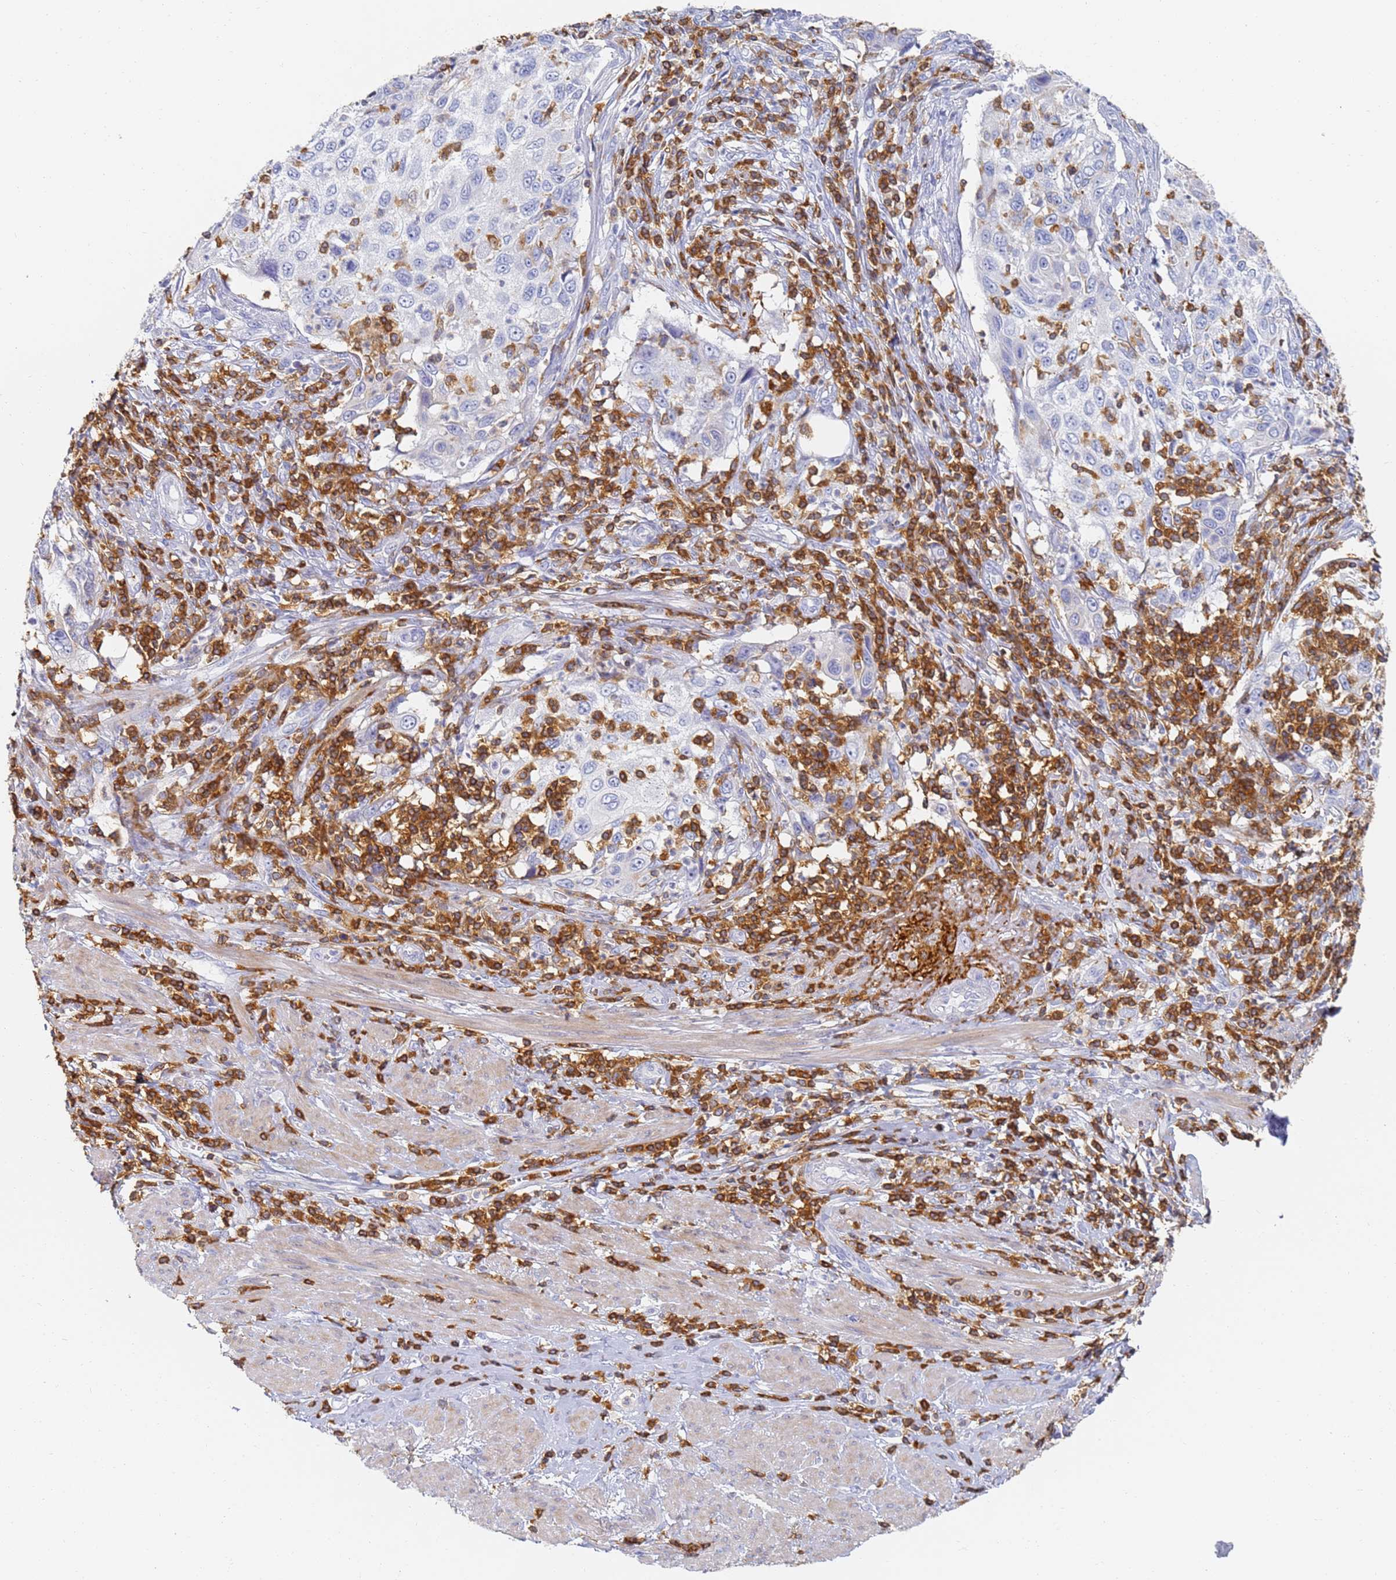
{"staining": {"intensity": "negative", "quantity": "none", "location": "none"}, "tissue": "cervical cancer", "cell_type": "Tumor cells", "image_type": "cancer", "snomed": [{"axis": "morphology", "description": "Squamous cell carcinoma, NOS"}, {"axis": "topography", "description": "Cervix"}], "caption": "Cervical squamous cell carcinoma was stained to show a protein in brown. There is no significant expression in tumor cells.", "gene": "BIN2", "patient": {"sex": "female", "age": 70}}